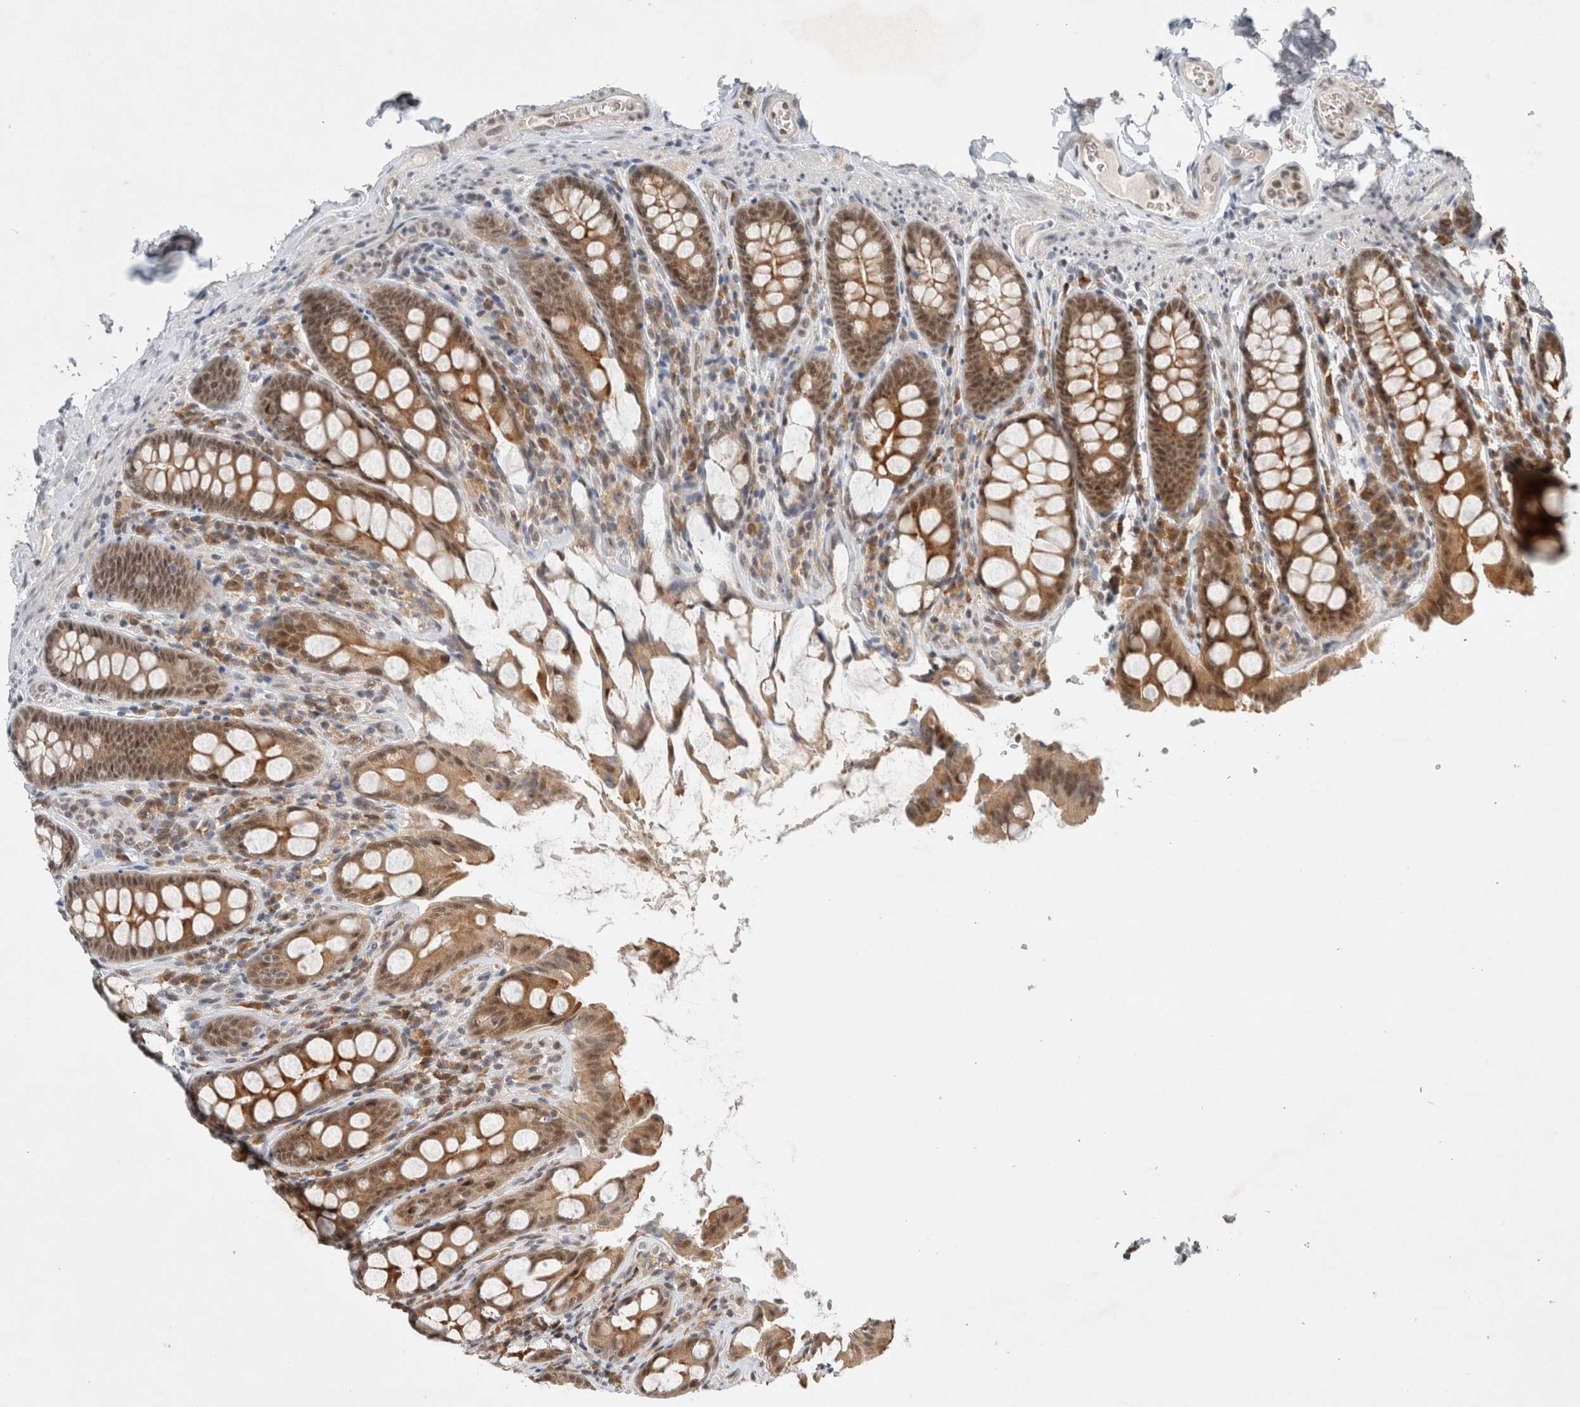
{"staining": {"intensity": "moderate", "quantity": ">75%", "location": "nuclear"}, "tissue": "colon", "cell_type": "Endothelial cells", "image_type": "normal", "snomed": [{"axis": "morphology", "description": "Normal tissue, NOS"}, {"axis": "topography", "description": "Colon"}, {"axis": "topography", "description": "Peripheral nerve tissue"}], "caption": "This is an image of immunohistochemistry (IHC) staining of benign colon, which shows moderate staining in the nuclear of endothelial cells.", "gene": "NCAPG2", "patient": {"sex": "female", "age": 61}}